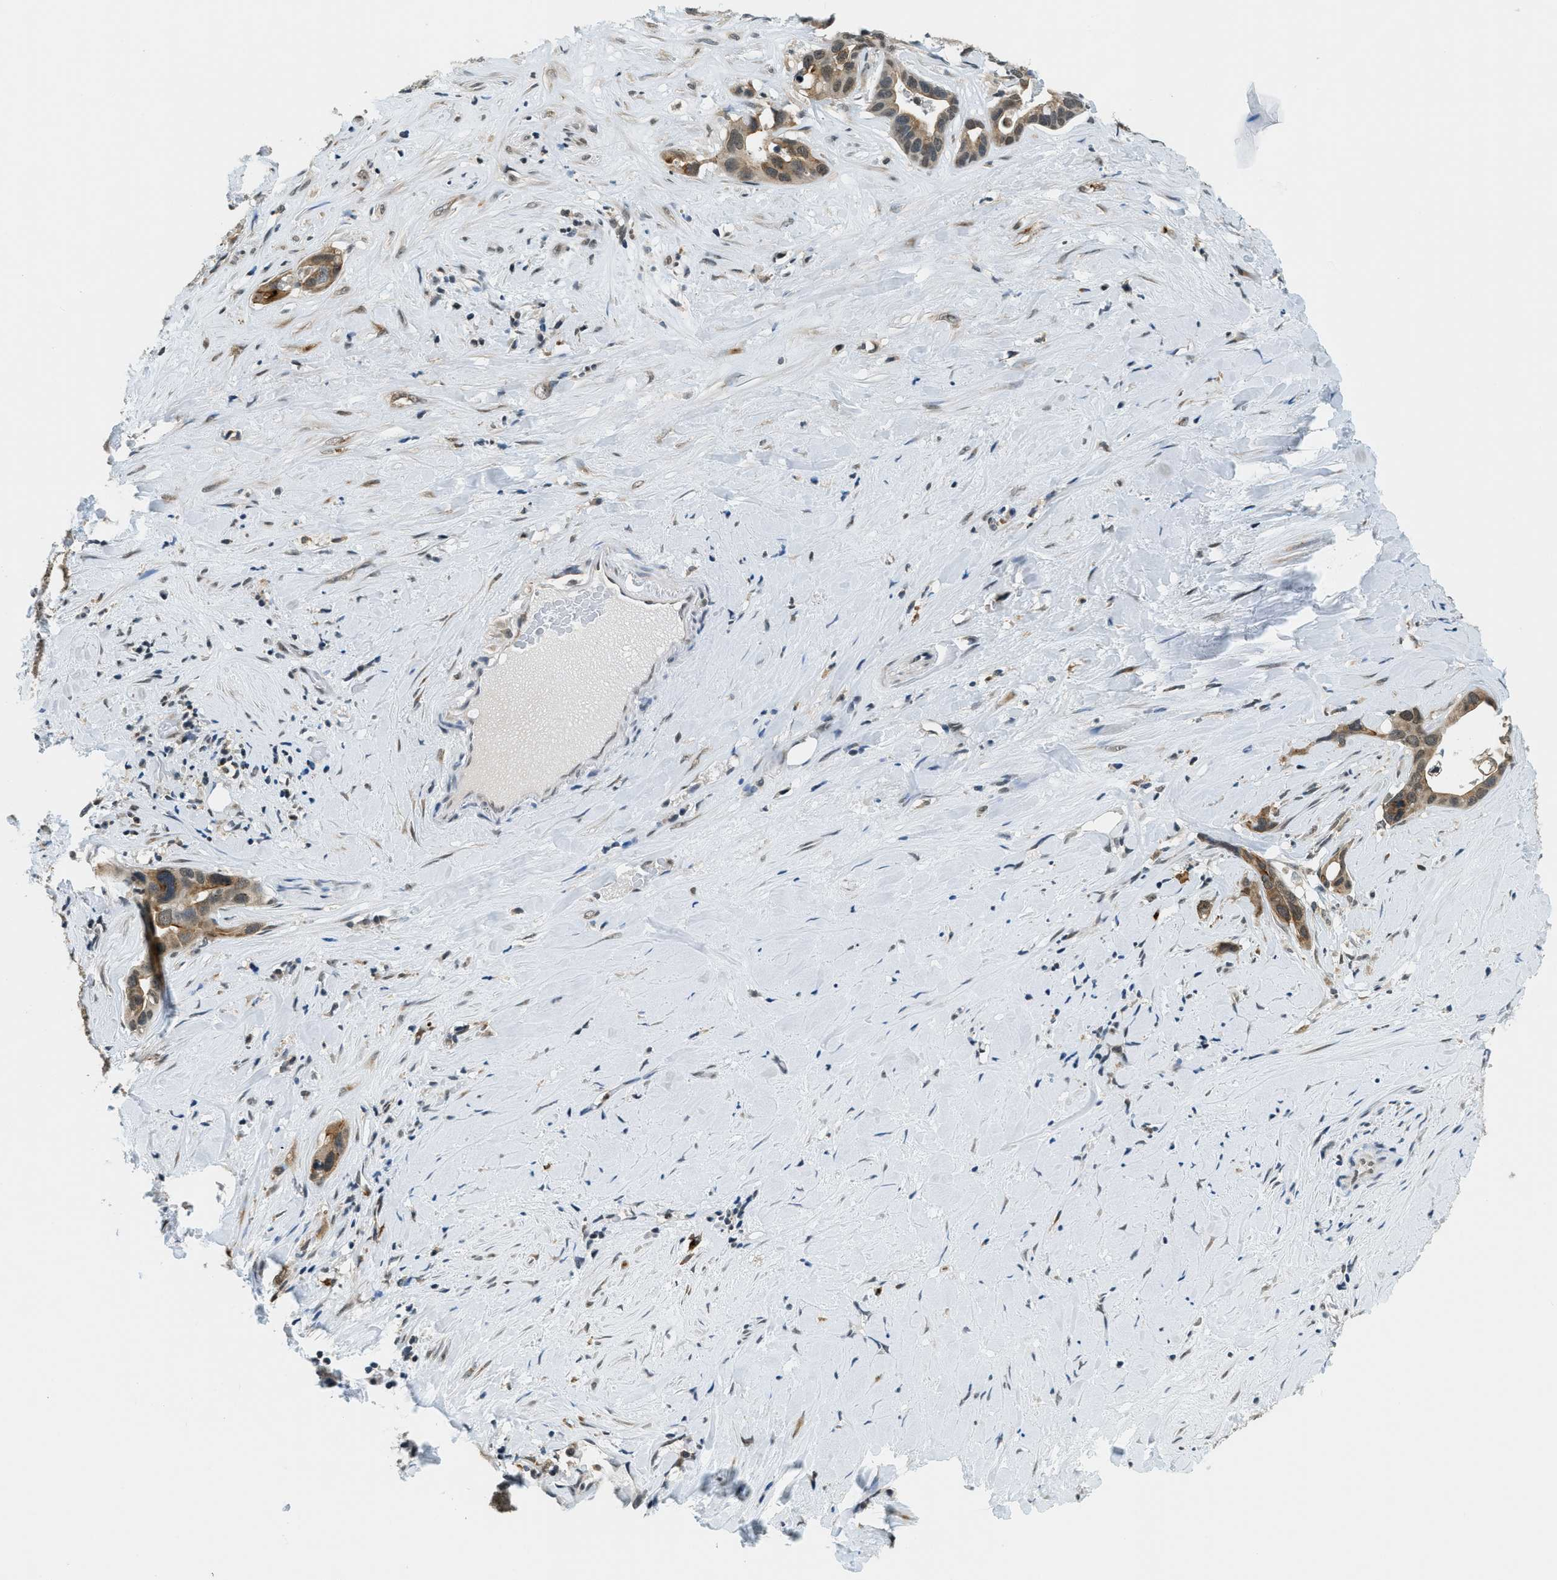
{"staining": {"intensity": "moderate", "quantity": ">75%", "location": "cytoplasmic/membranous"}, "tissue": "liver cancer", "cell_type": "Tumor cells", "image_type": "cancer", "snomed": [{"axis": "morphology", "description": "Cholangiocarcinoma"}, {"axis": "topography", "description": "Liver"}], "caption": "Protein analysis of liver cholangiocarcinoma tissue displays moderate cytoplasmic/membranous expression in about >75% of tumor cells.", "gene": "RAB11FIP1", "patient": {"sex": "female", "age": 65}}